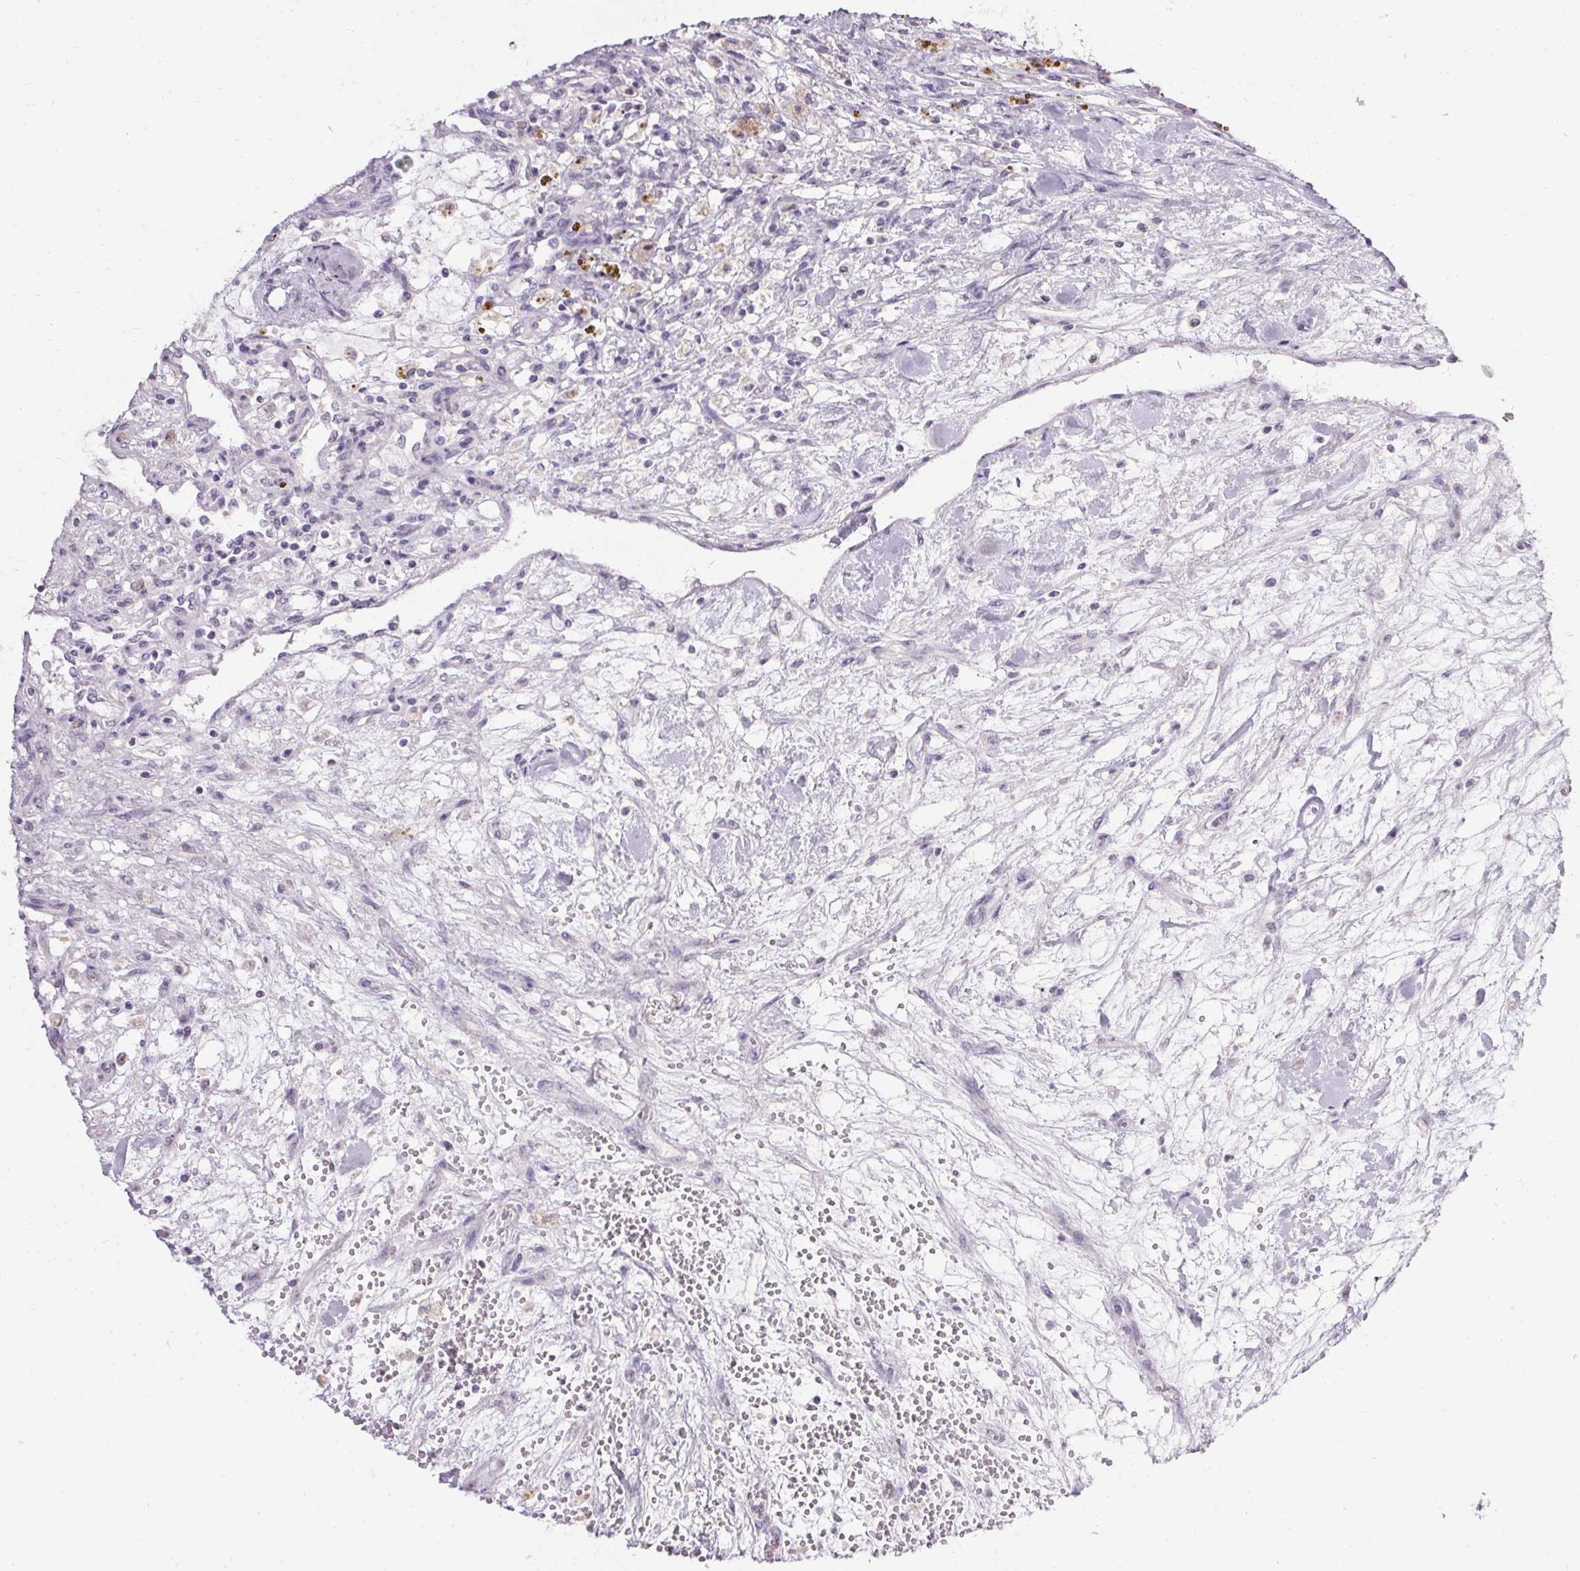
{"staining": {"intensity": "negative", "quantity": "none", "location": "none"}, "tissue": "renal cancer", "cell_type": "Tumor cells", "image_type": "cancer", "snomed": [{"axis": "morphology", "description": "Adenocarcinoma, NOS"}, {"axis": "topography", "description": "Kidney"}], "caption": "Immunohistochemistry (IHC) histopathology image of human renal cancer stained for a protein (brown), which exhibits no positivity in tumor cells. (Brightfield microscopy of DAB immunohistochemistry (IHC) at high magnification).", "gene": "PMEL", "patient": {"sex": "female", "age": 63}}